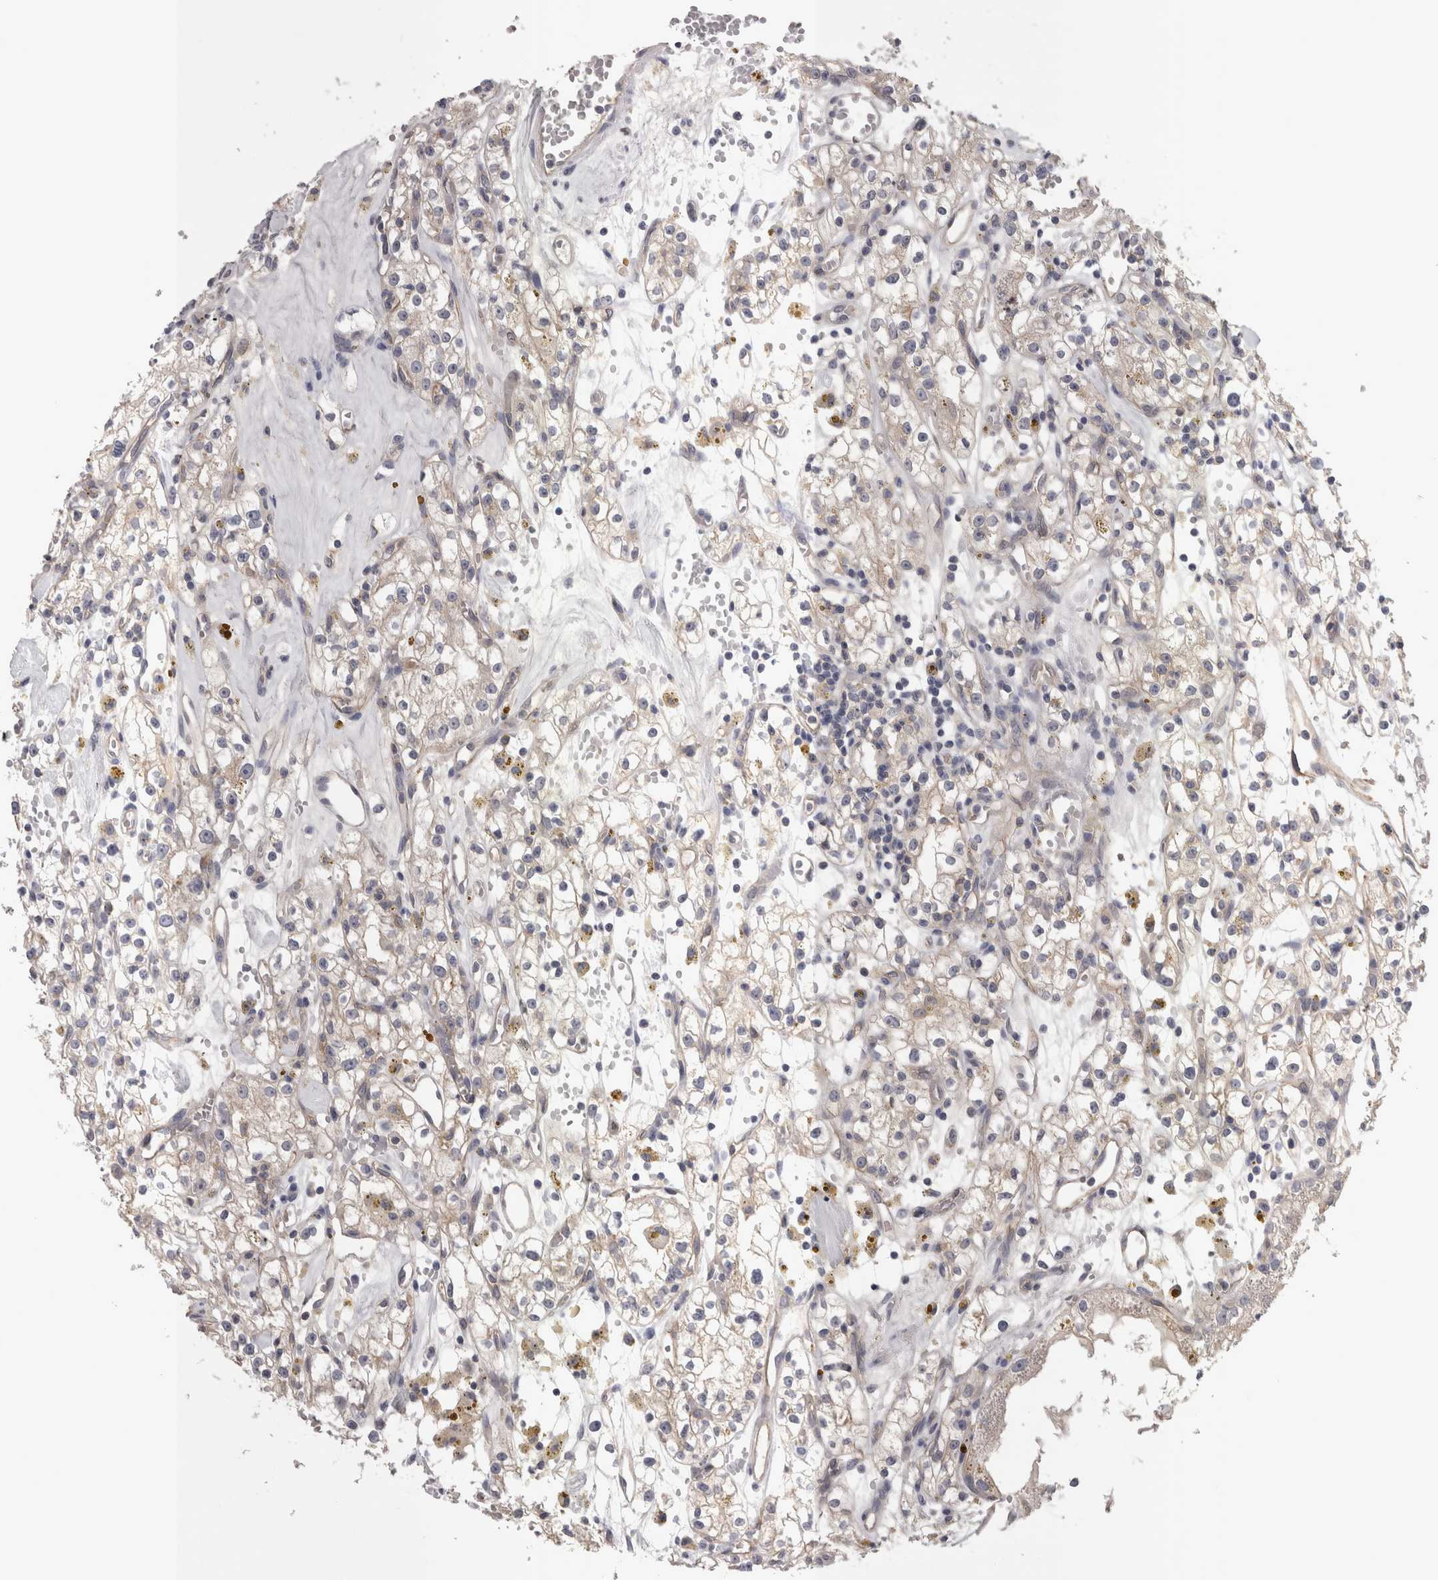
{"staining": {"intensity": "weak", "quantity": "<25%", "location": "cytoplasmic/membranous"}, "tissue": "renal cancer", "cell_type": "Tumor cells", "image_type": "cancer", "snomed": [{"axis": "morphology", "description": "Adenocarcinoma, NOS"}, {"axis": "topography", "description": "Kidney"}], "caption": "DAB immunohistochemical staining of human renal cancer demonstrates no significant expression in tumor cells.", "gene": "LYZL6", "patient": {"sex": "male", "age": 56}}